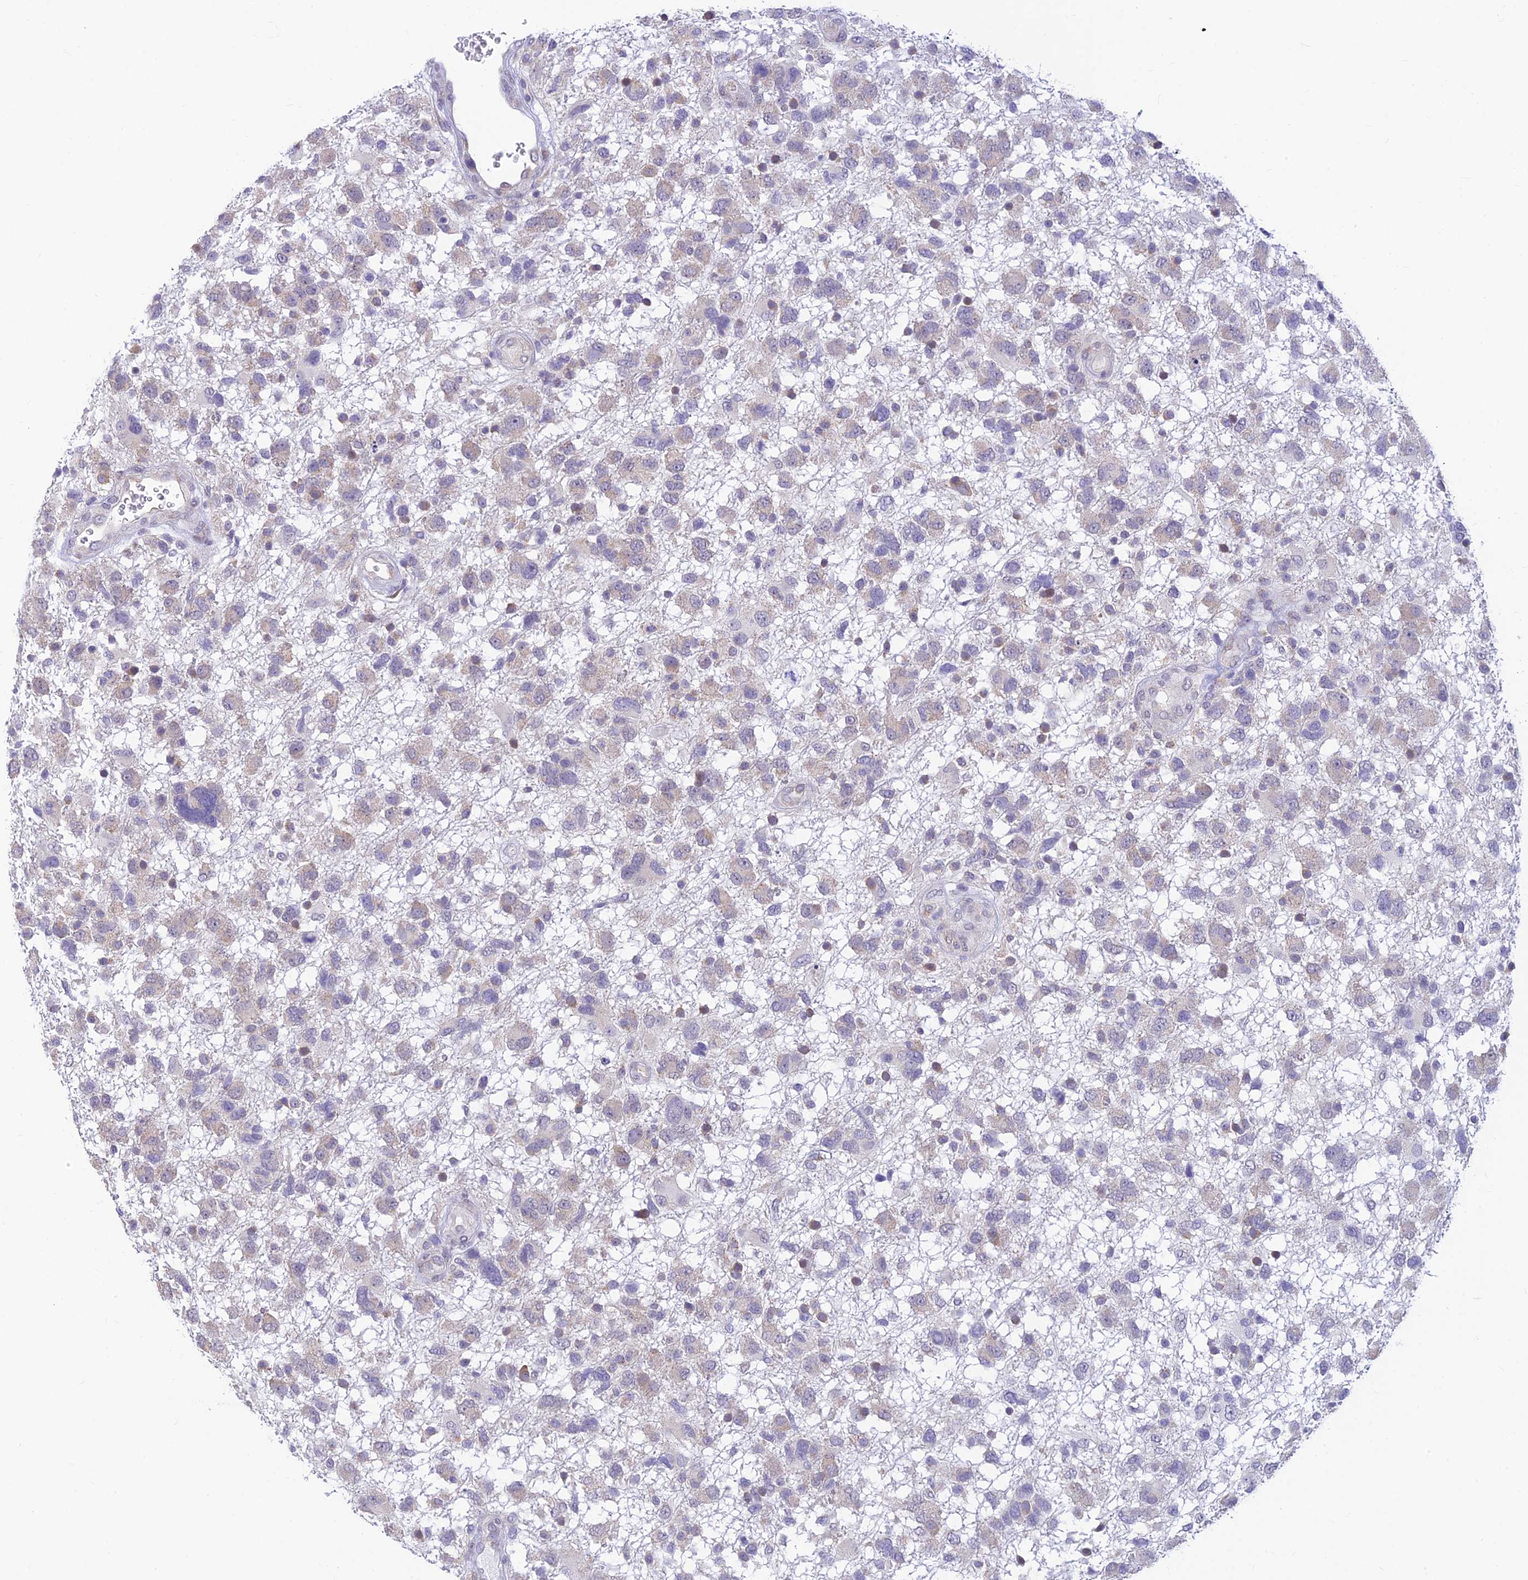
{"staining": {"intensity": "weak", "quantity": "<25%", "location": "cytoplasmic/membranous"}, "tissue": "glioma", "cell_type": "Tumor cells", "image_type": "cancer", "snomed": [{"axis": "morphology", "description": "Glioma, malignant, High grade"}, {"axis": "topography", "description": "Brain"}], "caption": "There is no significant staining in tumor cells of glioma.", "gene": "INKA1", "patient": {"sex": "male", "age": 61}}